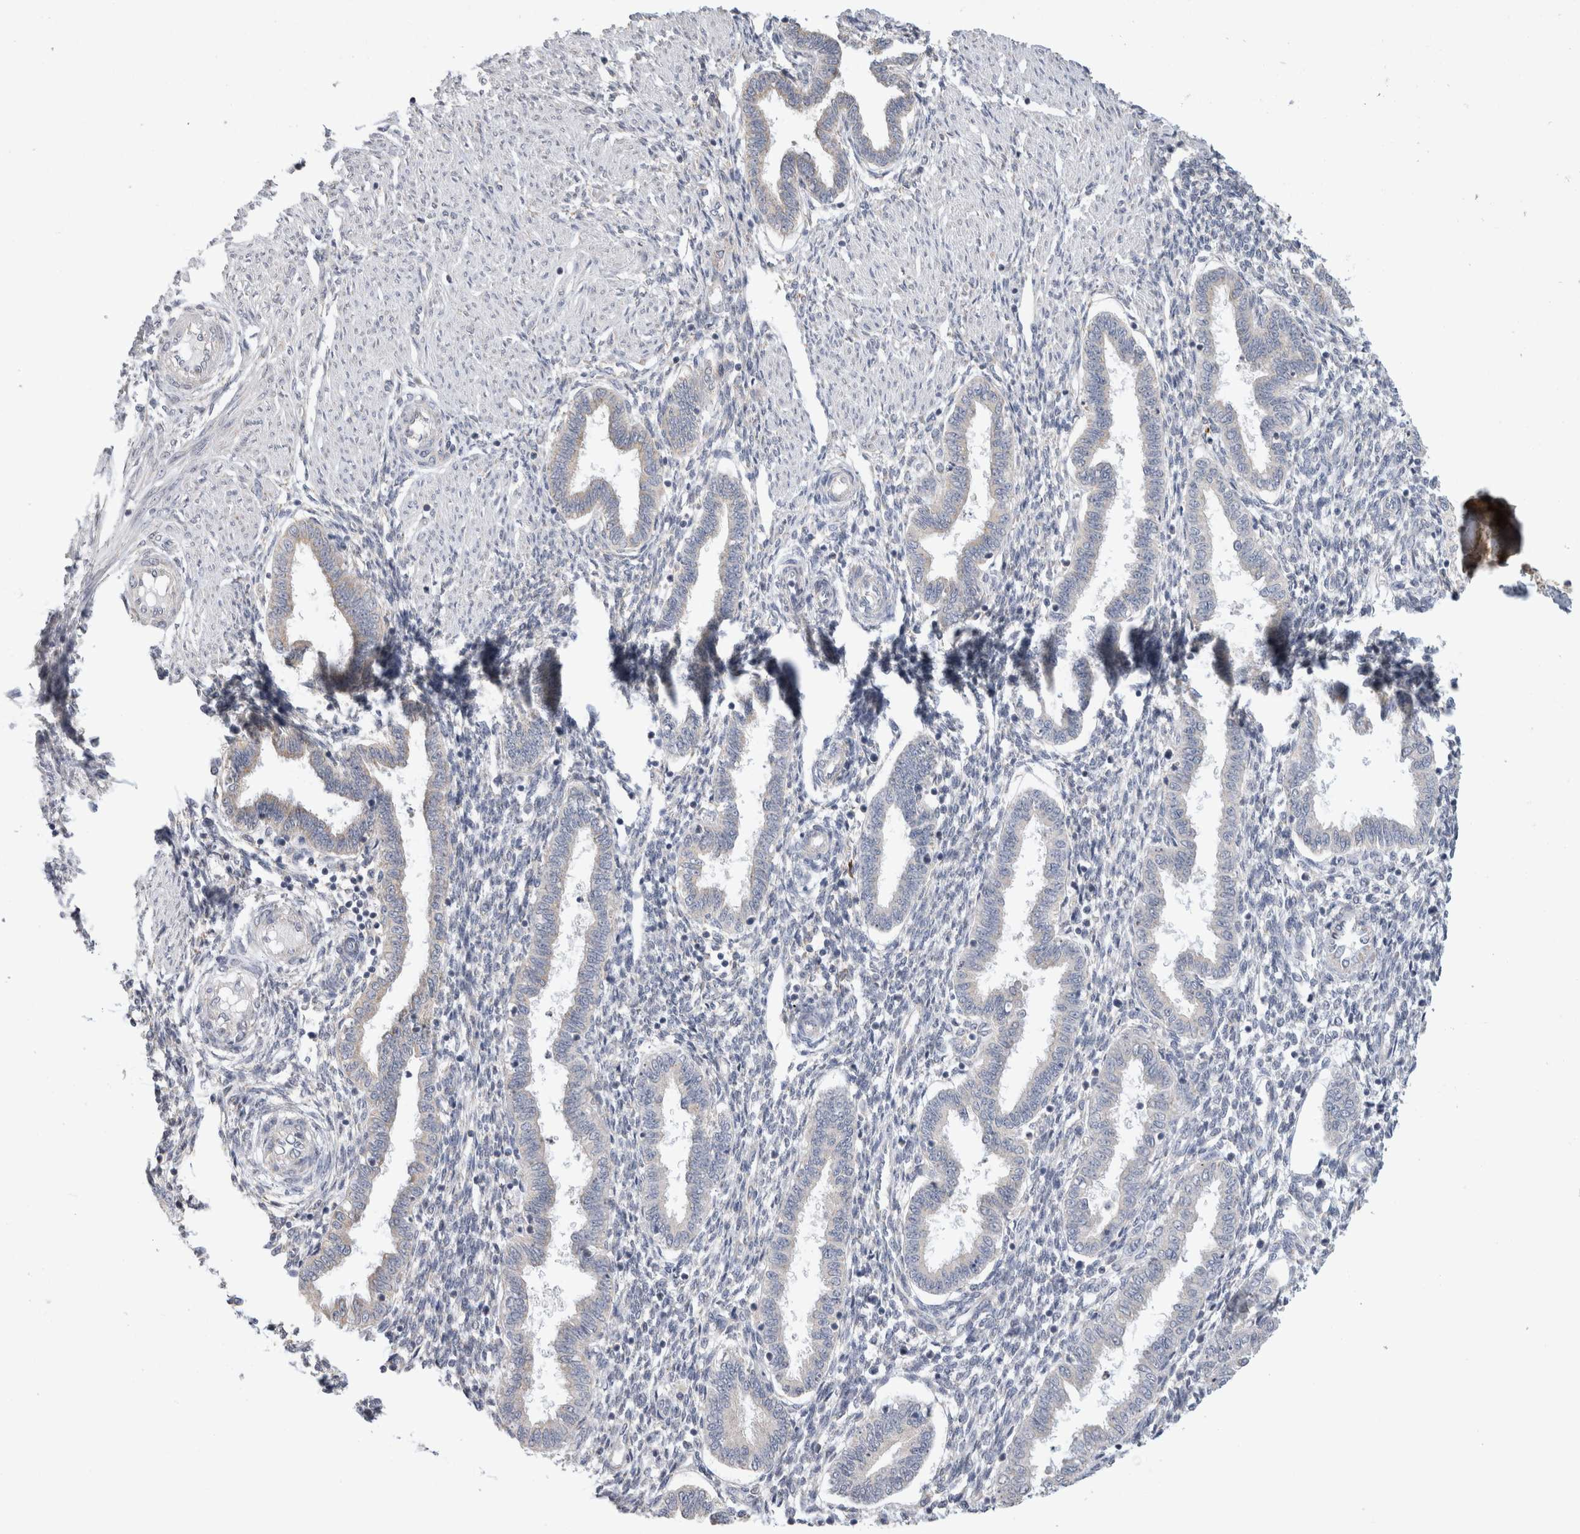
{"staining": {"intensity": "negative", "quantity": "none", "location": "none"}, "tissue": "endometrium", "cell_type": "Cells in endometrial stroma", "image_type": "normal", "snomed": [{"axis": "morphology", "description": "Normal tissue, NOS"}, {"axis": "topography", "description": "Endometrium"}], "caption": "This is an IHC photomicrograph of benign human endometrium. There is no expression in cells in endometrial stroma.", "gene": "NEDD4L", "patient": {"sex": "female", "age": 33}}